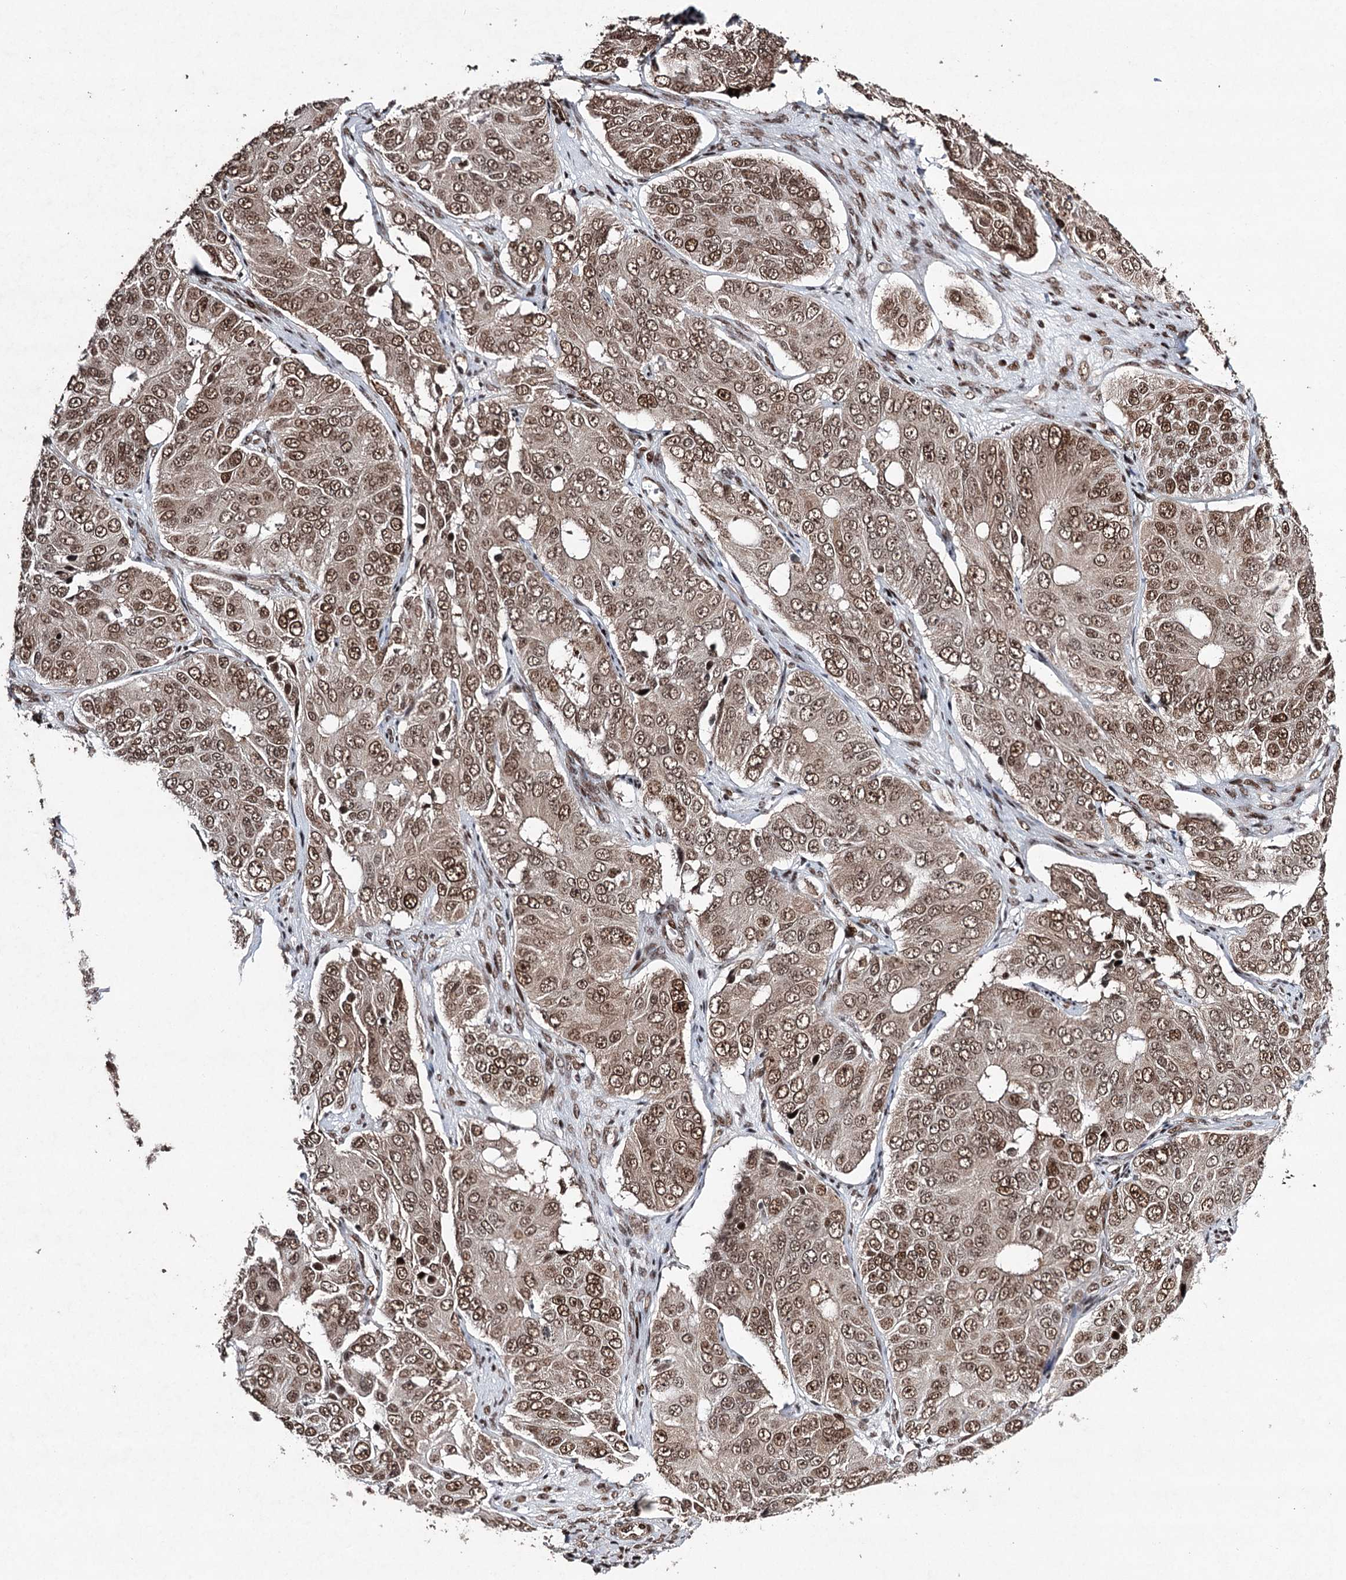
{"staining": {"intensity": "moderate", "quantity": ">75%", "location": "cytoplasmic/membranous,nuclear"}, "tissue": "ovarian cancer", "cell_type": "Tumor cells", "image_type": "cancer", "snomed": [{"axis": "morphology", "description": "Carcinoma, endometroid"}, {"axis": "topography", "description": "Ovary"}], "caption": "A brown stain labels moderate cytoplasmic/membranous and nuclear expression of a protein in ovarian cancer (endometroid carcinoma) tumor cells.", "gene": "PDCD4", "patient": {"sex": "female", "age": 51}}